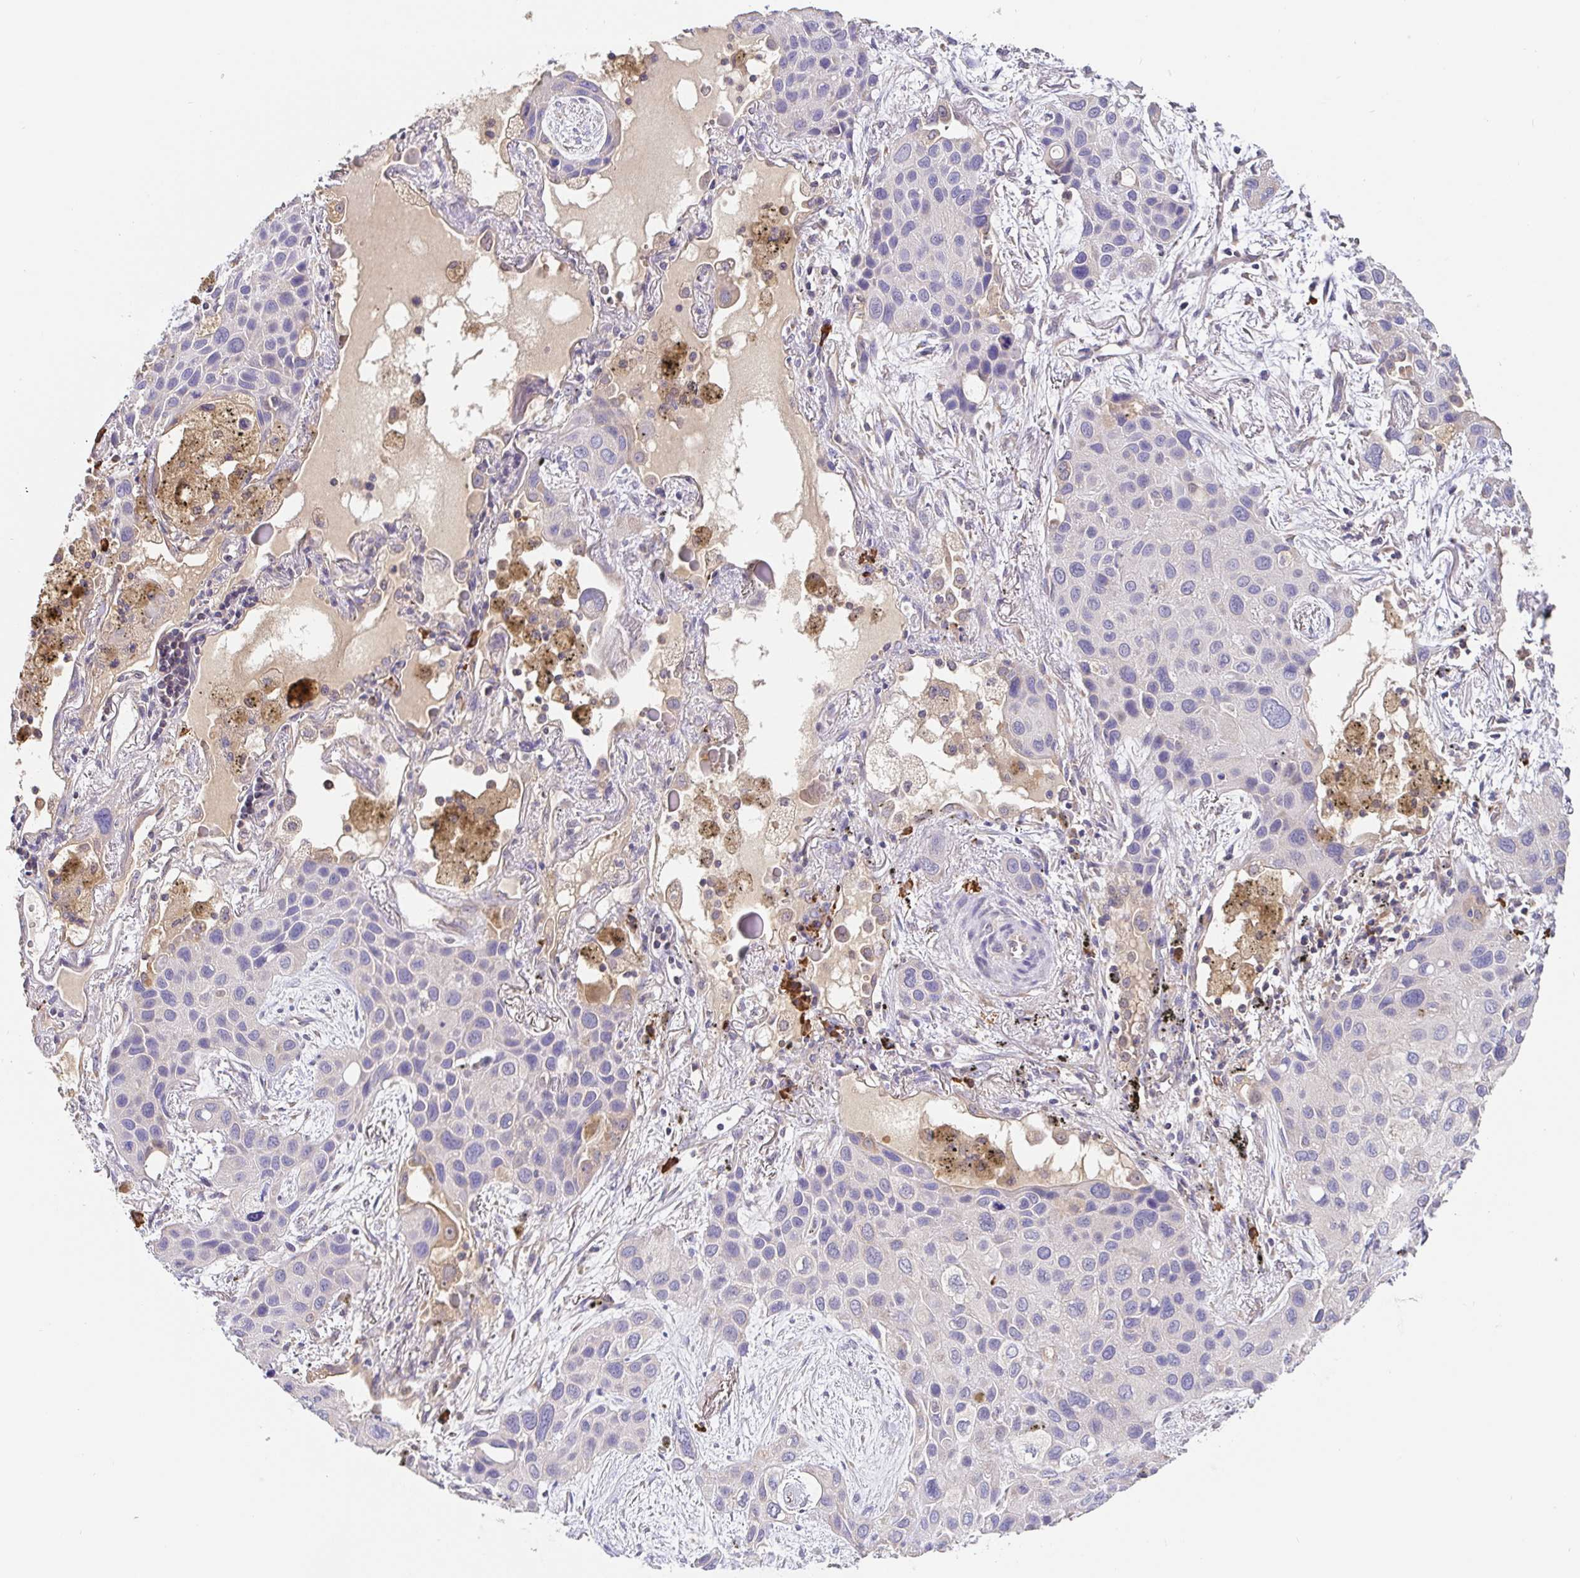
{"staining": {"intensity": "negative", "quantity": "none", "location": "none"}, "tissue": "lung cancer", "cell_type": "Tumor cells", "image_type": "cancer", "snomed": [{"axis": "morphology", "description": "Squamous cell carcinoma, NOS"}, {"axis": "morphology", "description": "Squamous cell carcinoma, metastatic, NOS"}, {"axis": "topography", "description": "Lung"}], "caption": "This is a photomicrograph of IHC staining of squamous cell carcinoma (lung), which shows no positivity in tumor cells. (Stains: DAB immunohistochemistry (IHC) with hematoxylin counter stain, Microscopy: brightfield microscopy at high magnification).", "gene": "HAGH", "patient": {"sex": "male", "age": 59}}